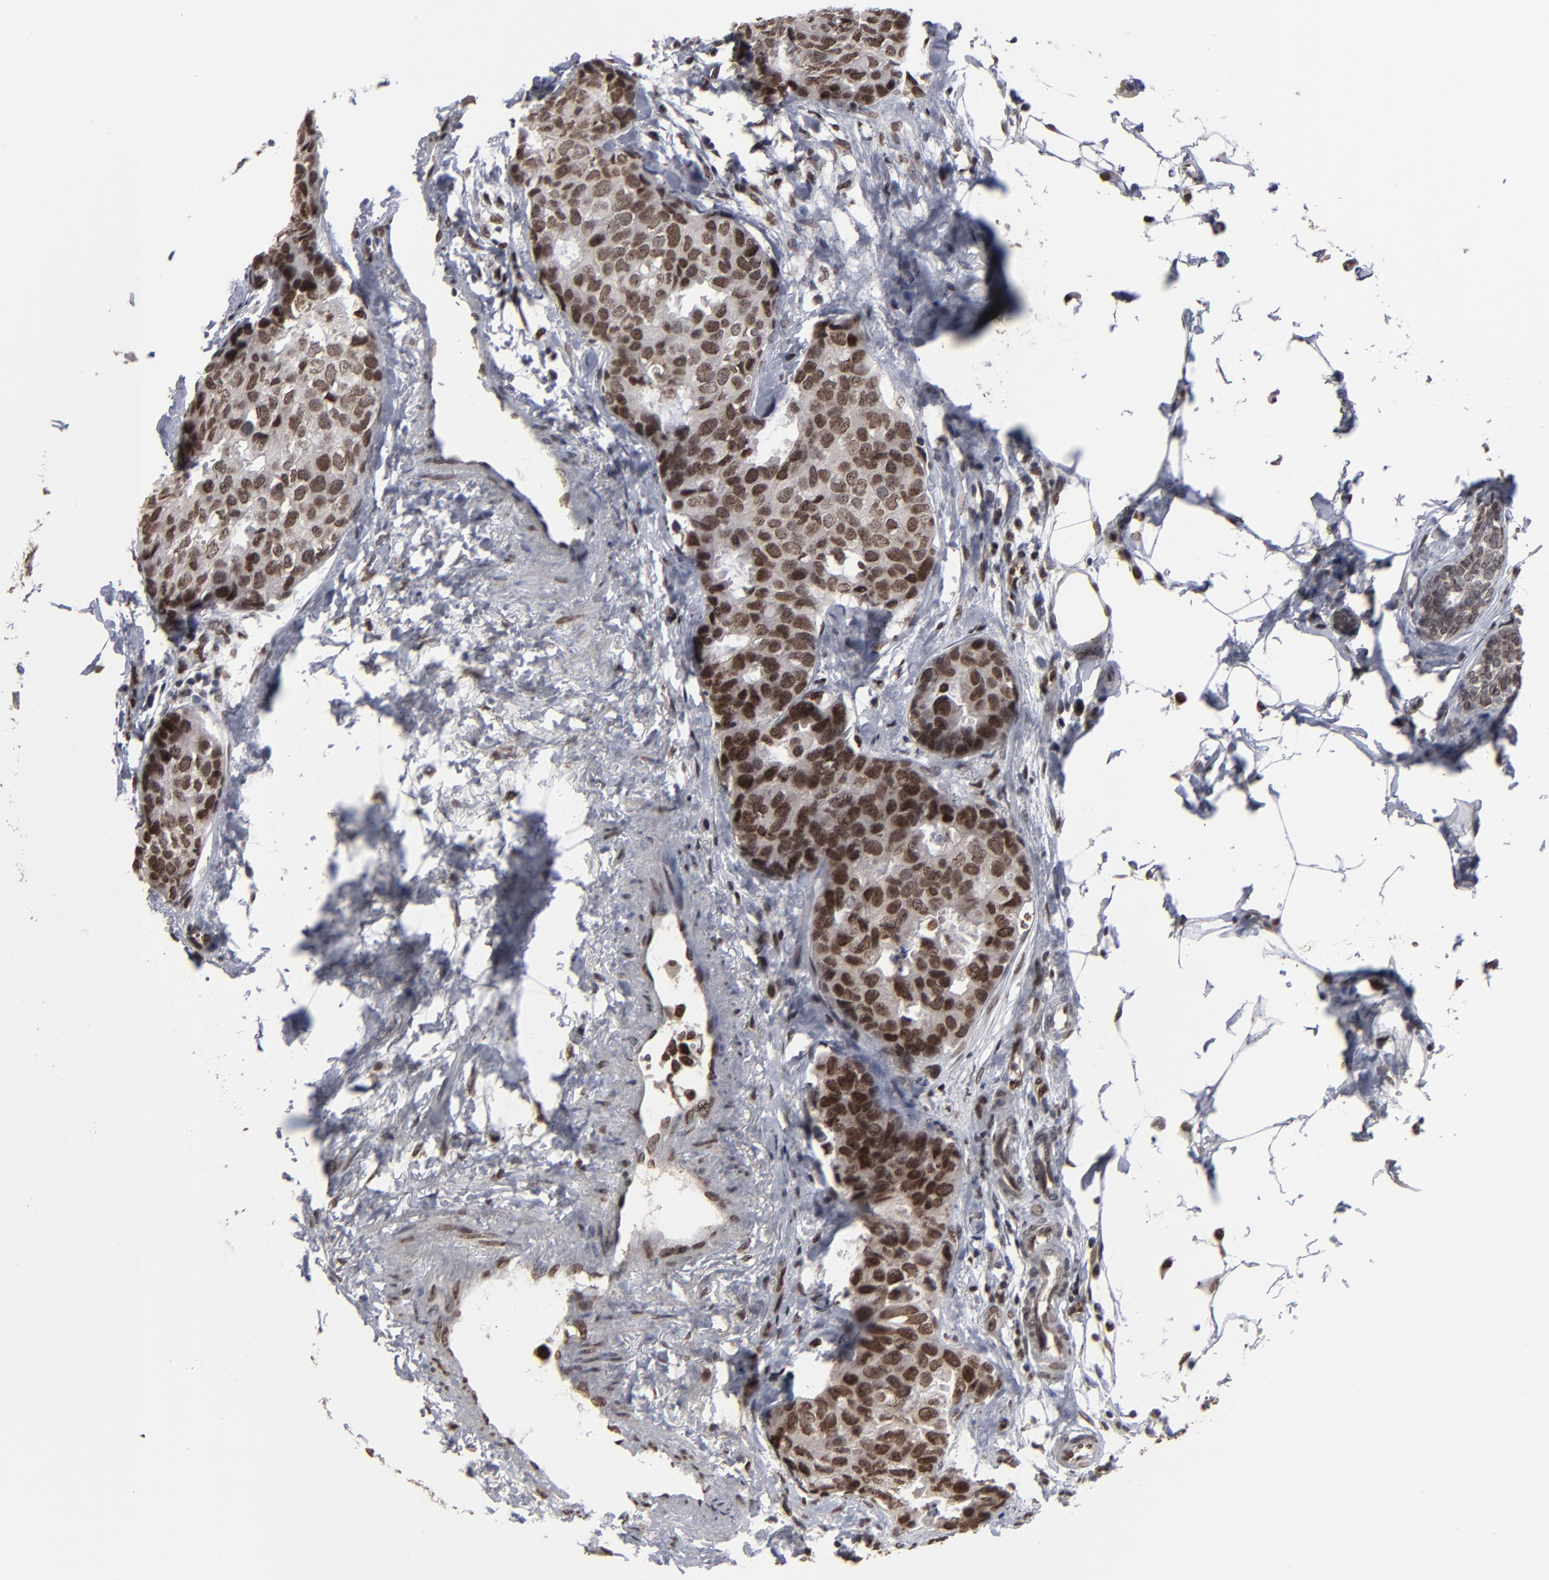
{"staining": {"intensity": "moderate", "quantity": ">75%", "location": "nuclear"}, "tissue": "breast cancer", "cell_type": "Tumor cells", "image_type": "cancer", "snomed": [{"axis": "morphology", "description": "Normal tissue, NOS"}, {"axis": "morphology", "description": "Duct carcinoma"}, {"axis": "topography", "description": "Breast"}], "caption": "This image exhibits immunohistochemistry staining of human breast cancer (infiltrating ductal carcinoma), with medium moderate nuclear positivity in about >75% of tumor cells.", "gene": "BAZ1A", "patient": {"sex": "female", "age": 50}}